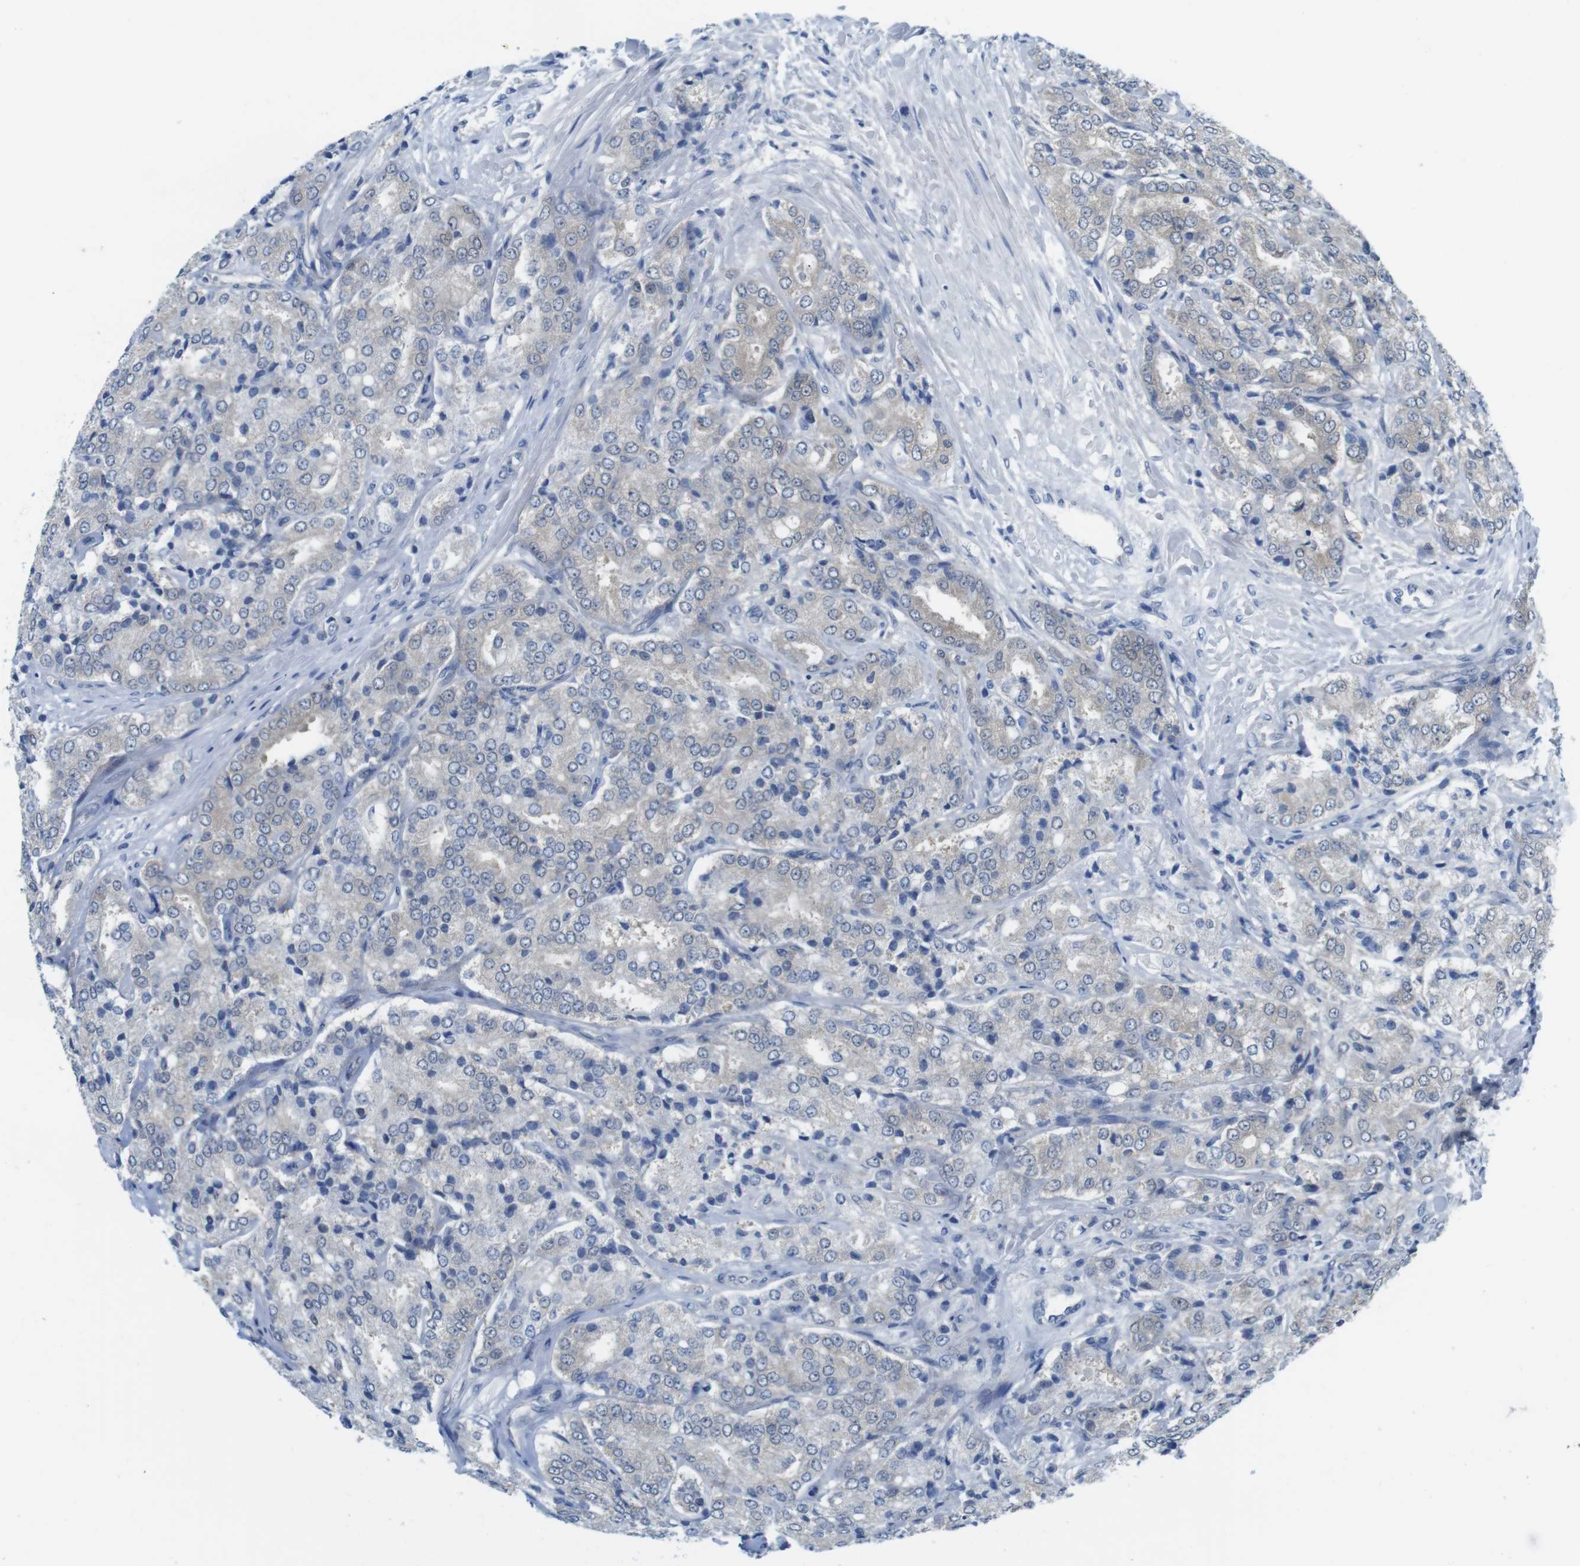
{"staining": {"intensity": "weak", "quantity": "25%-75%", "location": "cytoplasmic/membranous"}, "tissue": "prostate cancer", "cell_type": "Tumor cells", "image_type": "cancer", "snomed": [{"axis": "morphology", "description": "Adenocarcinoma, High grade"}, {"axis": "topography", "description": "Prostate"}], "caption": "Protein analysis of prostate cancer (adenocarcinoma (high-grade)) tissue shows weak cytoplasmic/membranous expression in about 25%-75% of tumor cells. The staining is performed using DAB brown chromogen to label protein expression. The nuclei are counter-stained blue using hematoxylin.", "gene": "CASP2", "patient": {"sex": "male", "age": 65}}